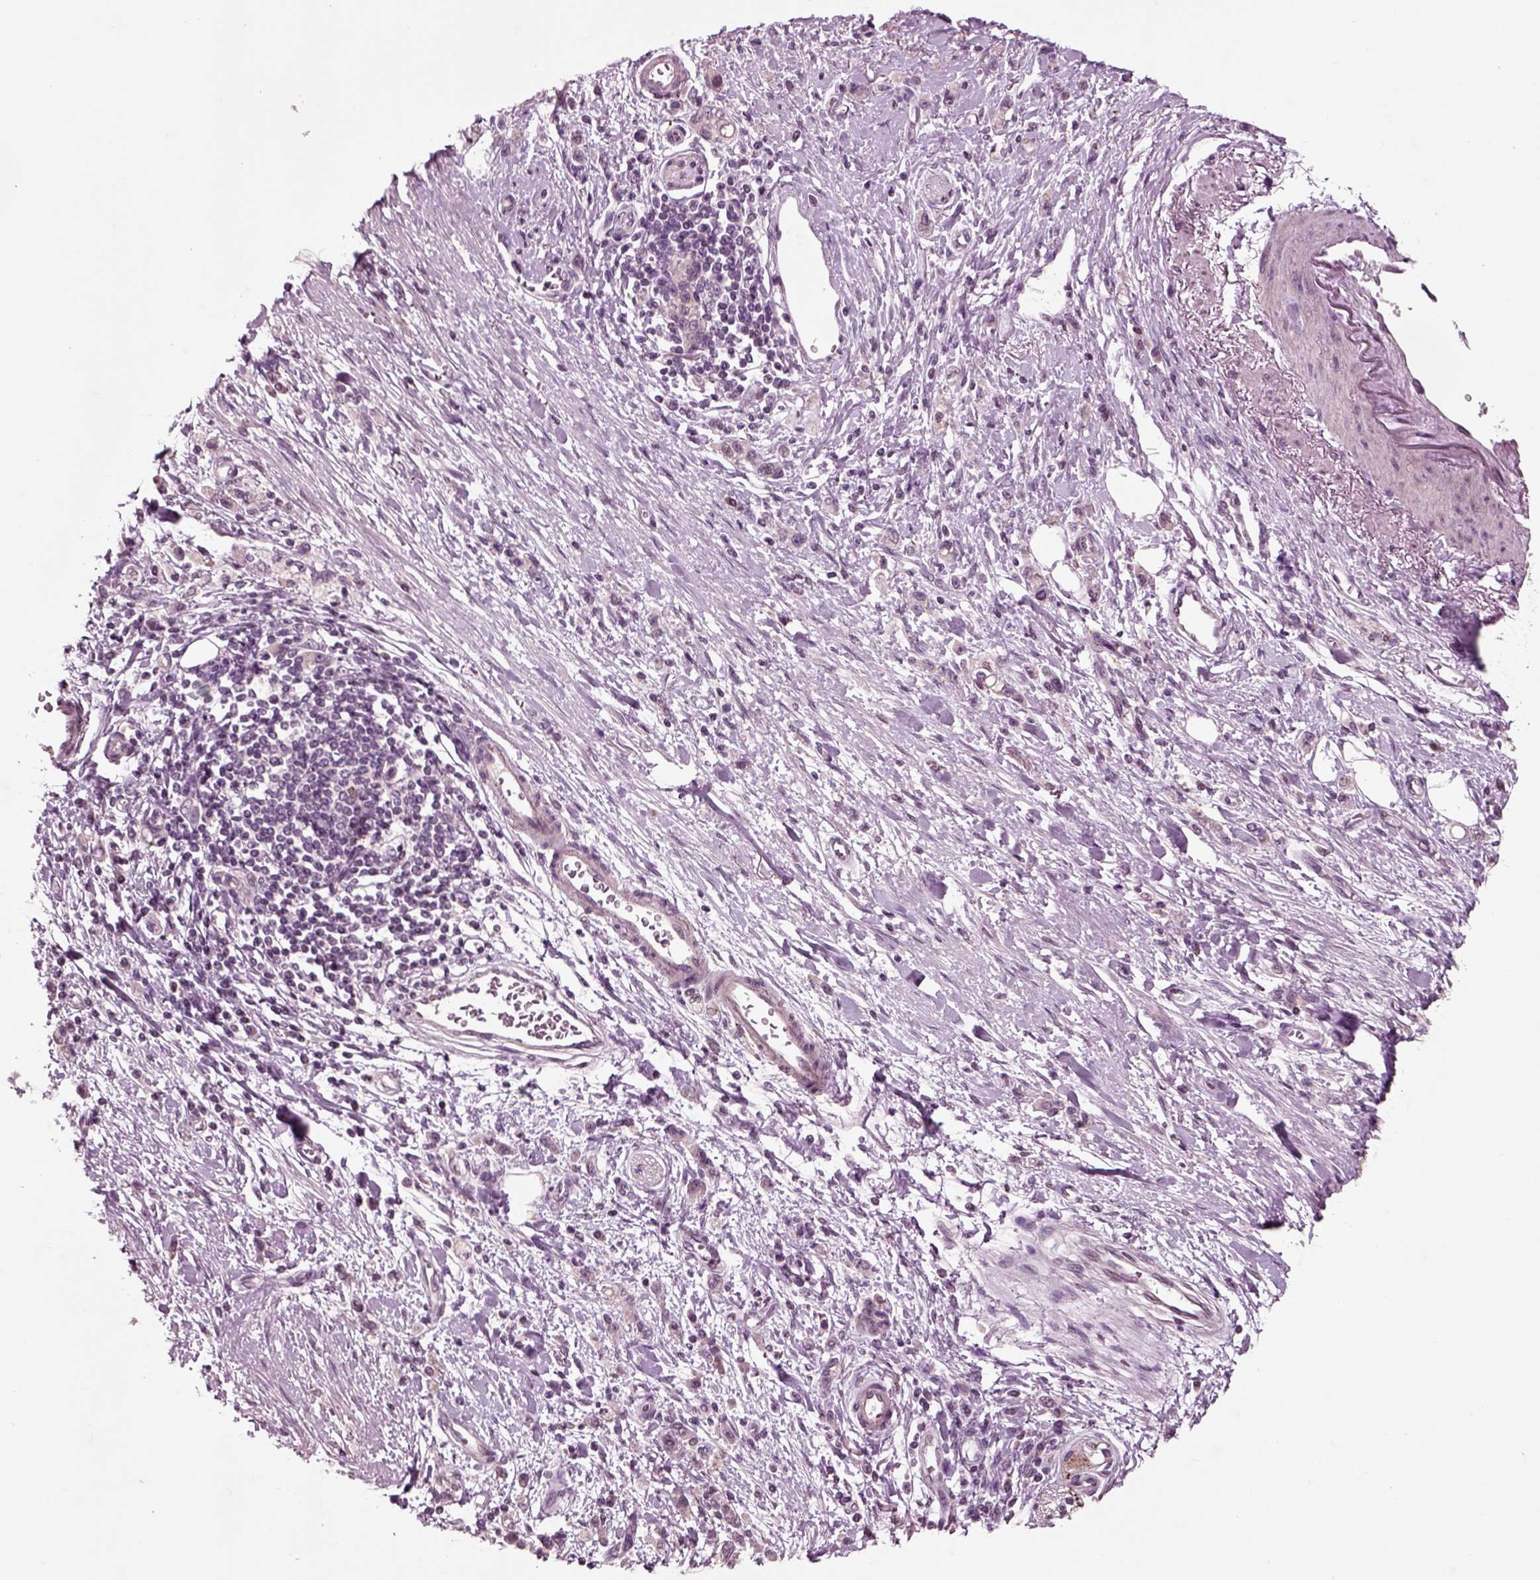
{"staining": {"intensity": "negative", "quantity": "none", "location": "none"}, "tissue": "stomach cancer", "cell_type": "Tumor cells", "image_type": "cancer", "snomed": [{"axis": "morphology", "description": "Adenocarcinoma, NOS"}, {"axis": "topography", "description": "Stomach"}], "caption": "IHC photomicrograph of stomach cancer stained for a protein (brown), which exhibits no staining in tumor cells. Nuclei are stained in blue.", "gene": "CHGB", "patient": {"sex": "male", "age": 77}}